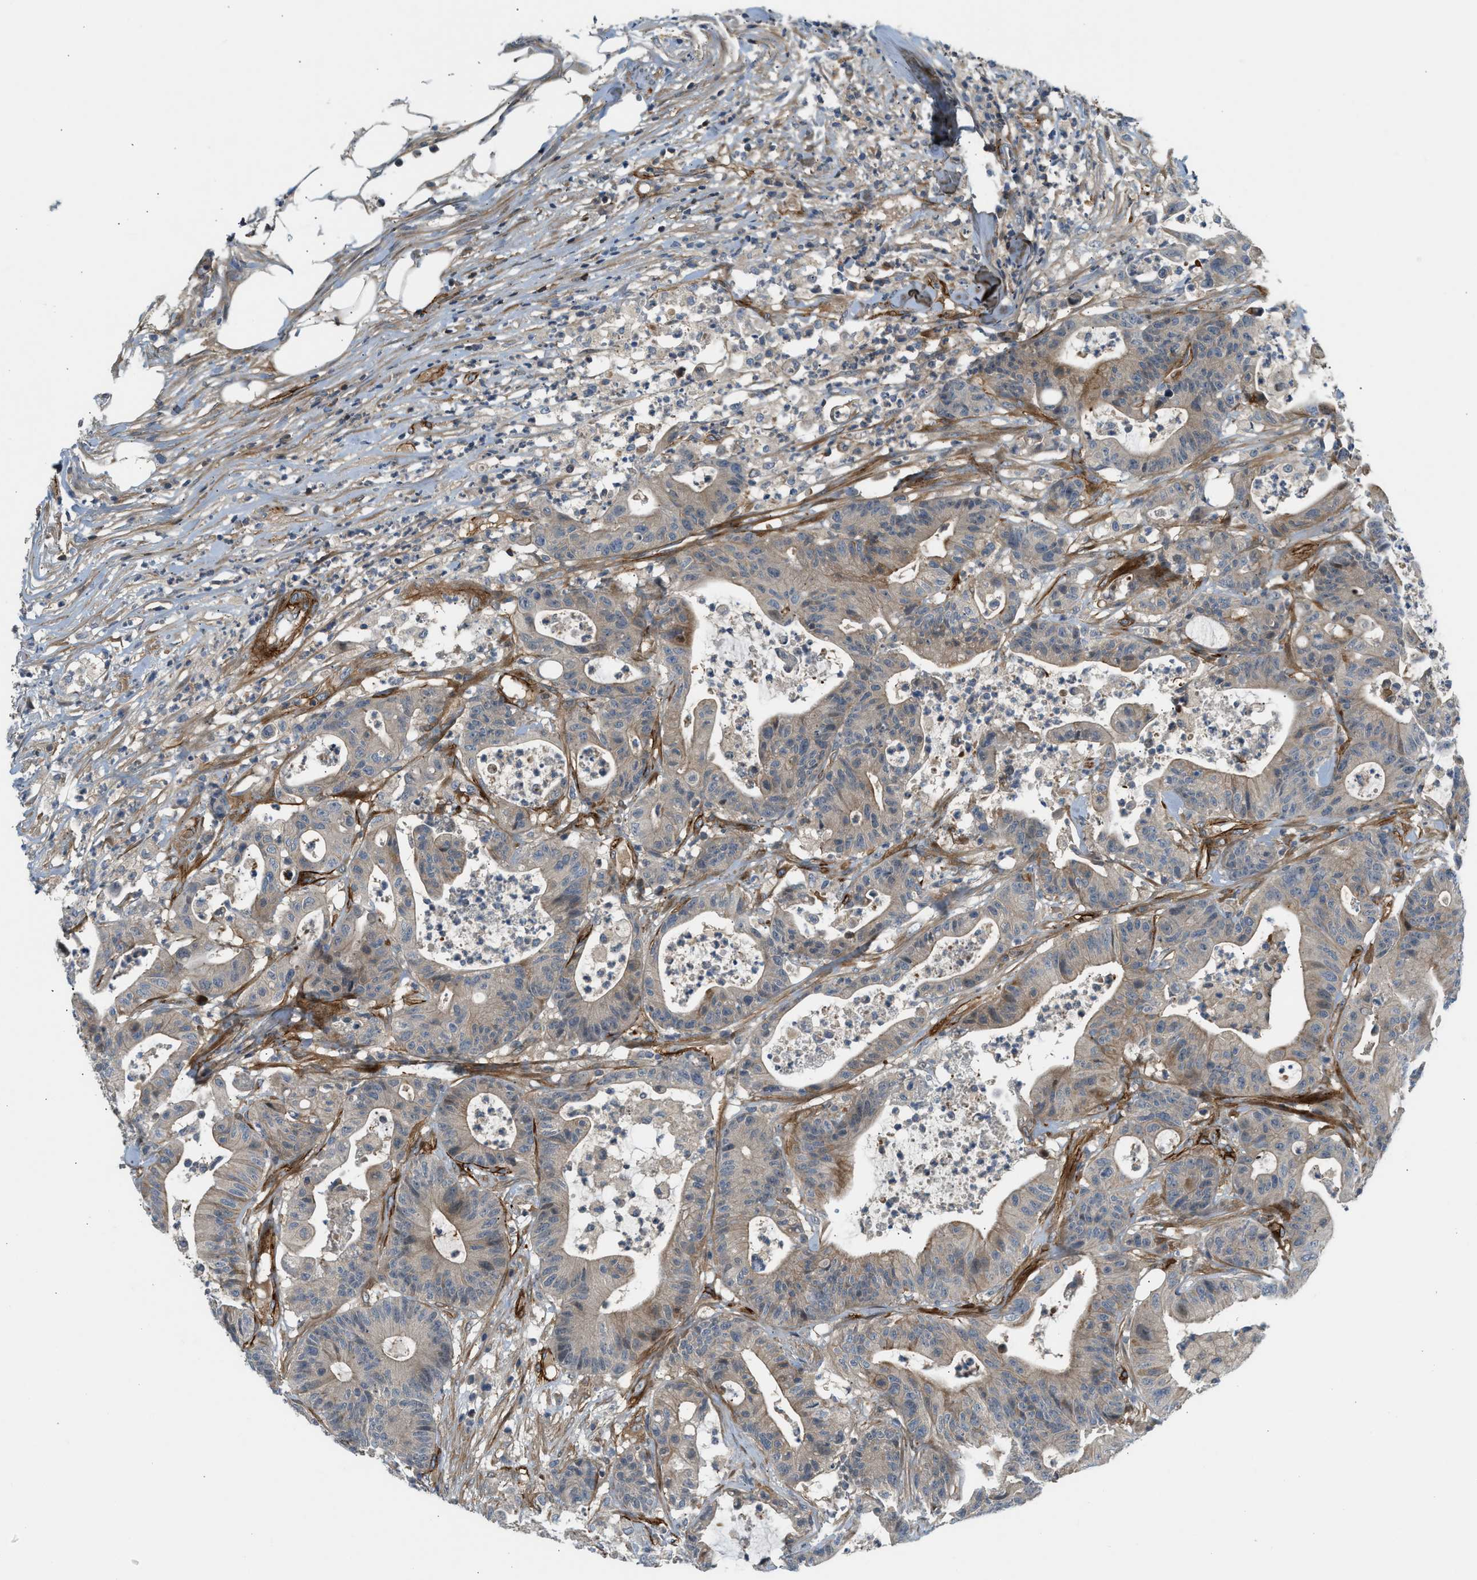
{"staining": {"intensity": "weak", "quantity": "25%-75%", "location": "cytoplasmic/membranous"}, "tissue": "colorectal cancer", "cell_type": "Tumor cells", "image_type": "cancer", "snomed": [{"axis": "morphology", "description": "Adenocarcinoma, NOS"}, {"axis": "topography", "description": "Colon"}], "caption": "Immunohistochemical staining of human colorectal cancer exhibits low levels of weak cytoplasmic/membranous protein staining in about 25%-75% of tumor cells. (DAB (3,3'-diaminobenzidine) IHC with brightfield microscopy, high magnification).", "gene": "EDNRA", "patient": {"sex": "female", "age": 84}}